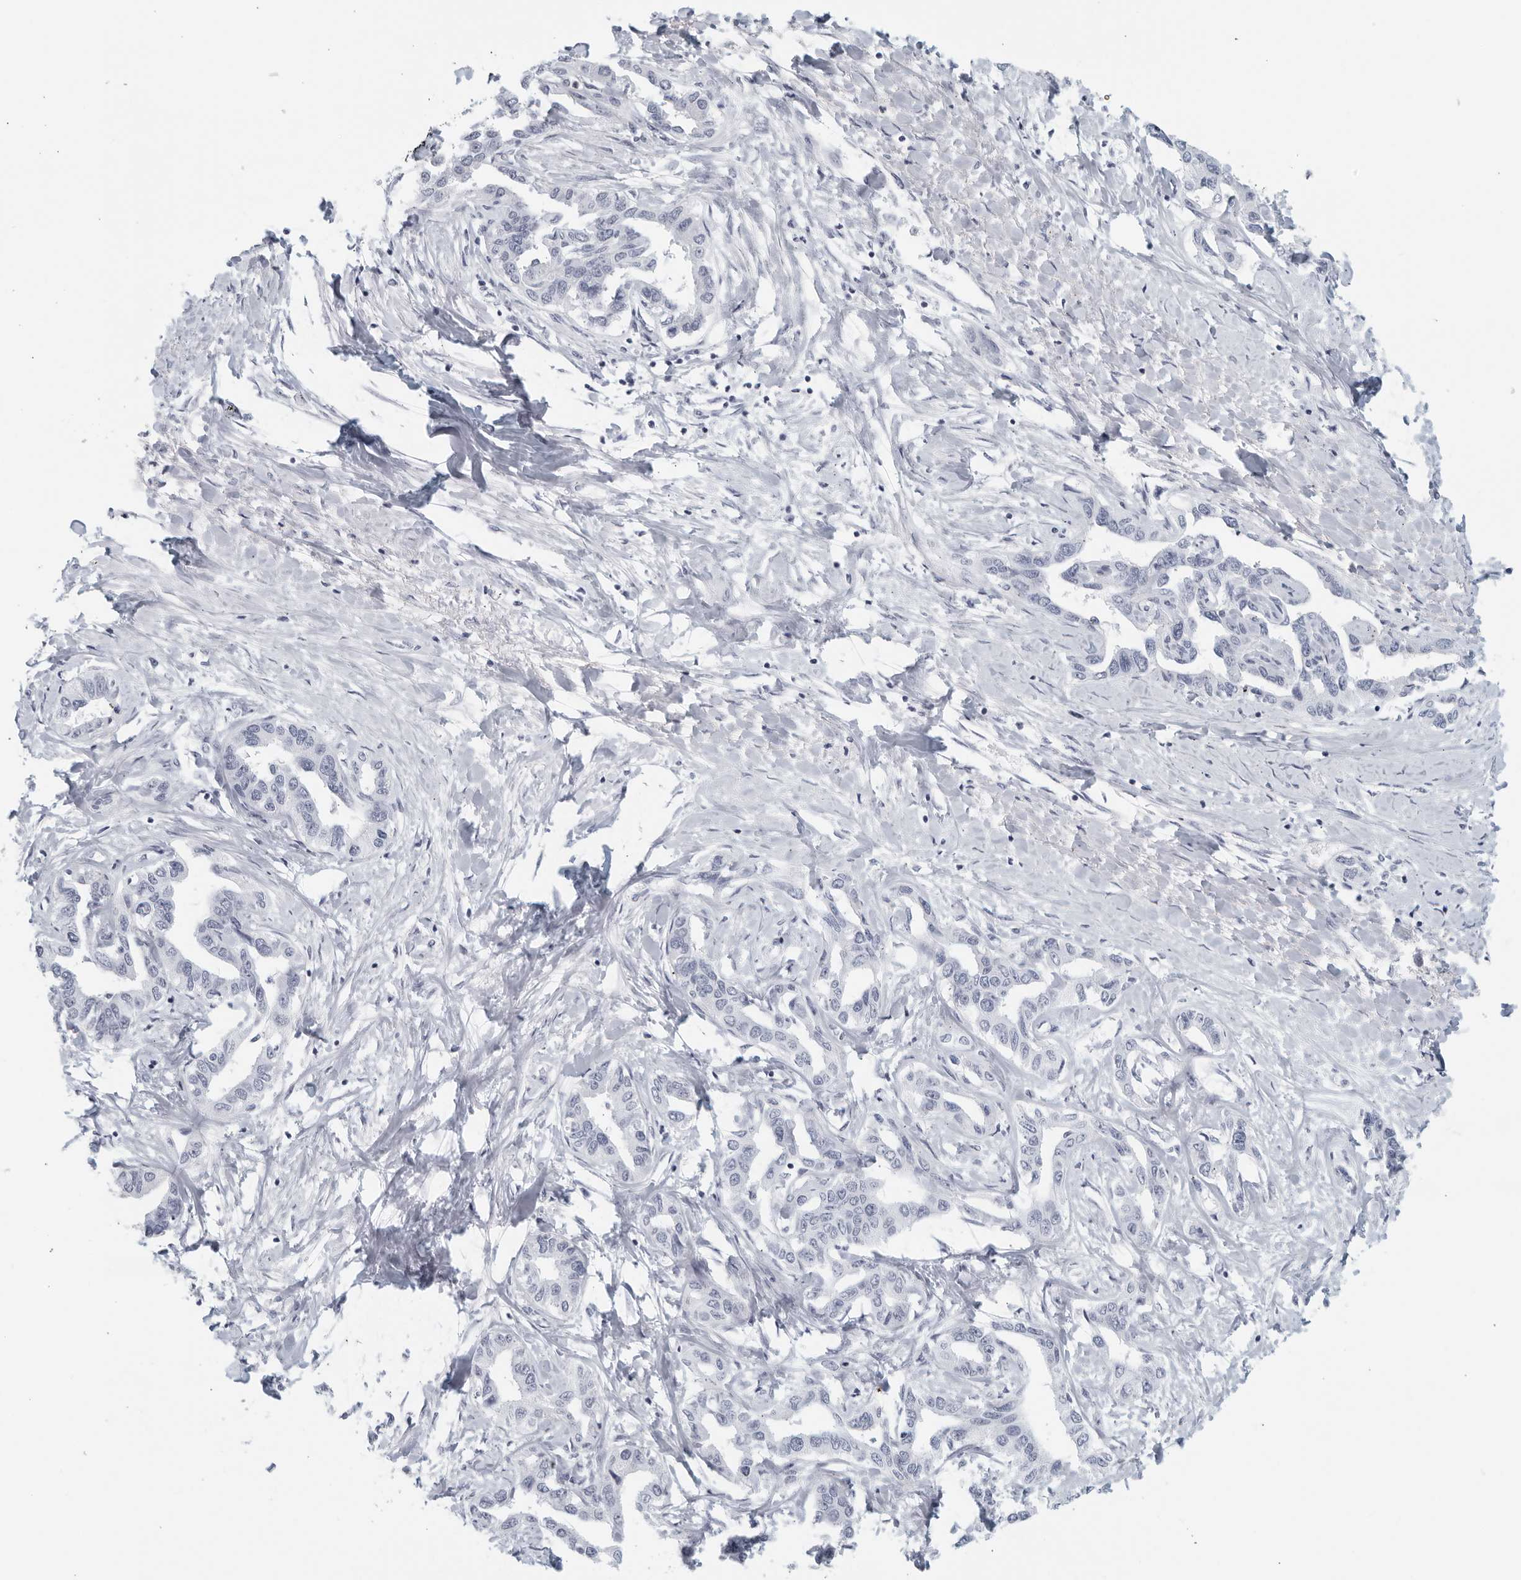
{"staining": {"intensity": "negative", "quantity": "none", "location": "none"}, "tissue": "liver cancer", "cell_type": "Tumor cells", "image_type": "cancer", "snomed": [{"axis": "morphology", "description": "Cholangiocarcinoma"}, {"axis": "topography", "description": "Liver"}], "caption": "High power microscopy image of an IHC histopathology image of liver cancer (cholangiocarcinoma), revealing no significant staining in tumor cells.", "gene": "KLK7", "patient": {"sex": "male", "age": 59}}